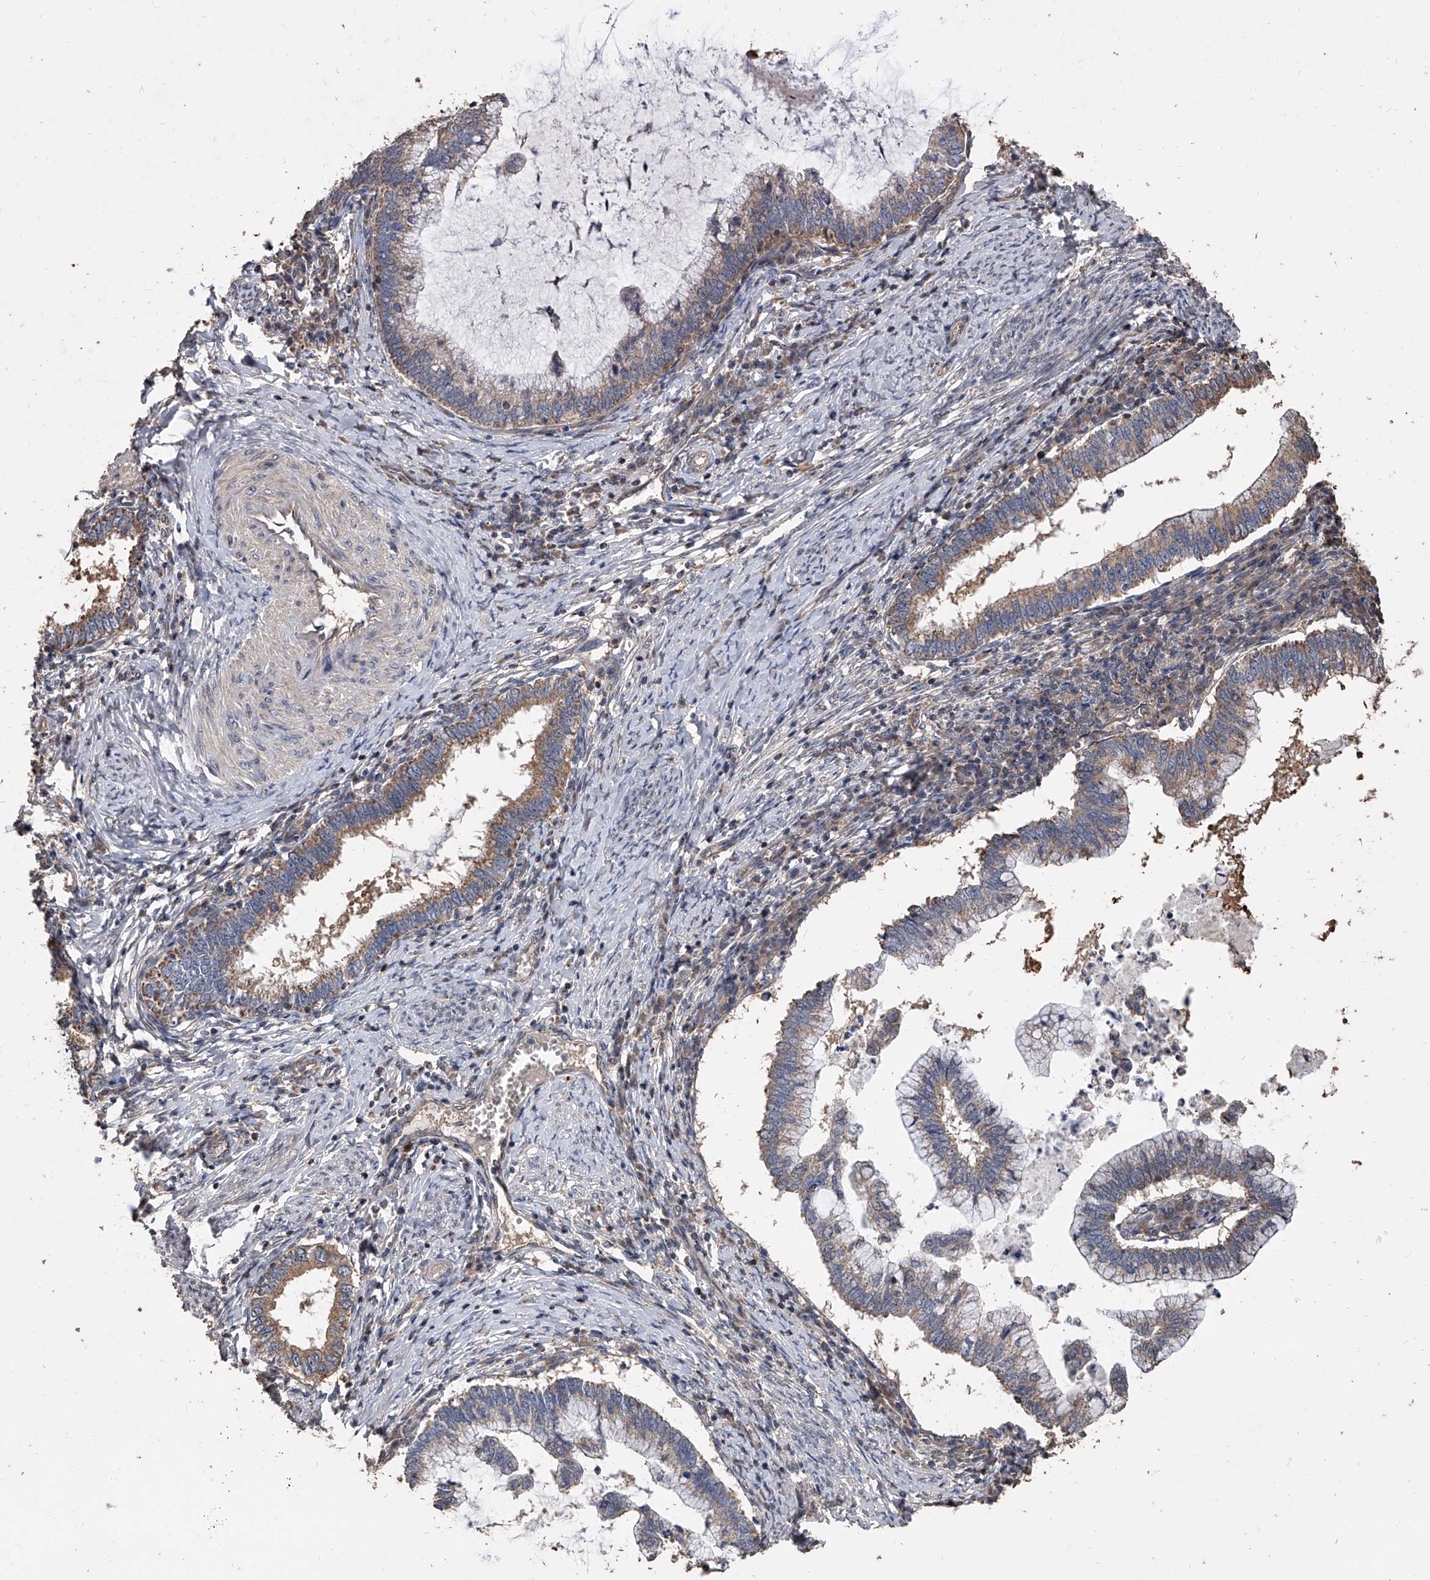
{"staining": {"intensity": "weak", "quantity": ">75%", "location": "cytoplasmic/membranous"}, "tissue": "cervical cancer", "cell_type": "Tumor cells", "image_type": "cancer", "snomed": [{"axis": "morphology", "description": "Adenocarcinoma, NOS"}, {"axis": "topography", "description": "Cervix"}], "caption": "A photomicrograph of human cervical cancer stained for a protein exhibits weak cytoplasmic/membranous brown staining in tumor cells. The staining was performed using DAB to visualize the protein expression in brown, while the nuclei were stained in blue with hematoxylin (Magnification: 20x).", "gene": "LTV1", "patient": {"sex": "female", "age": 36}}